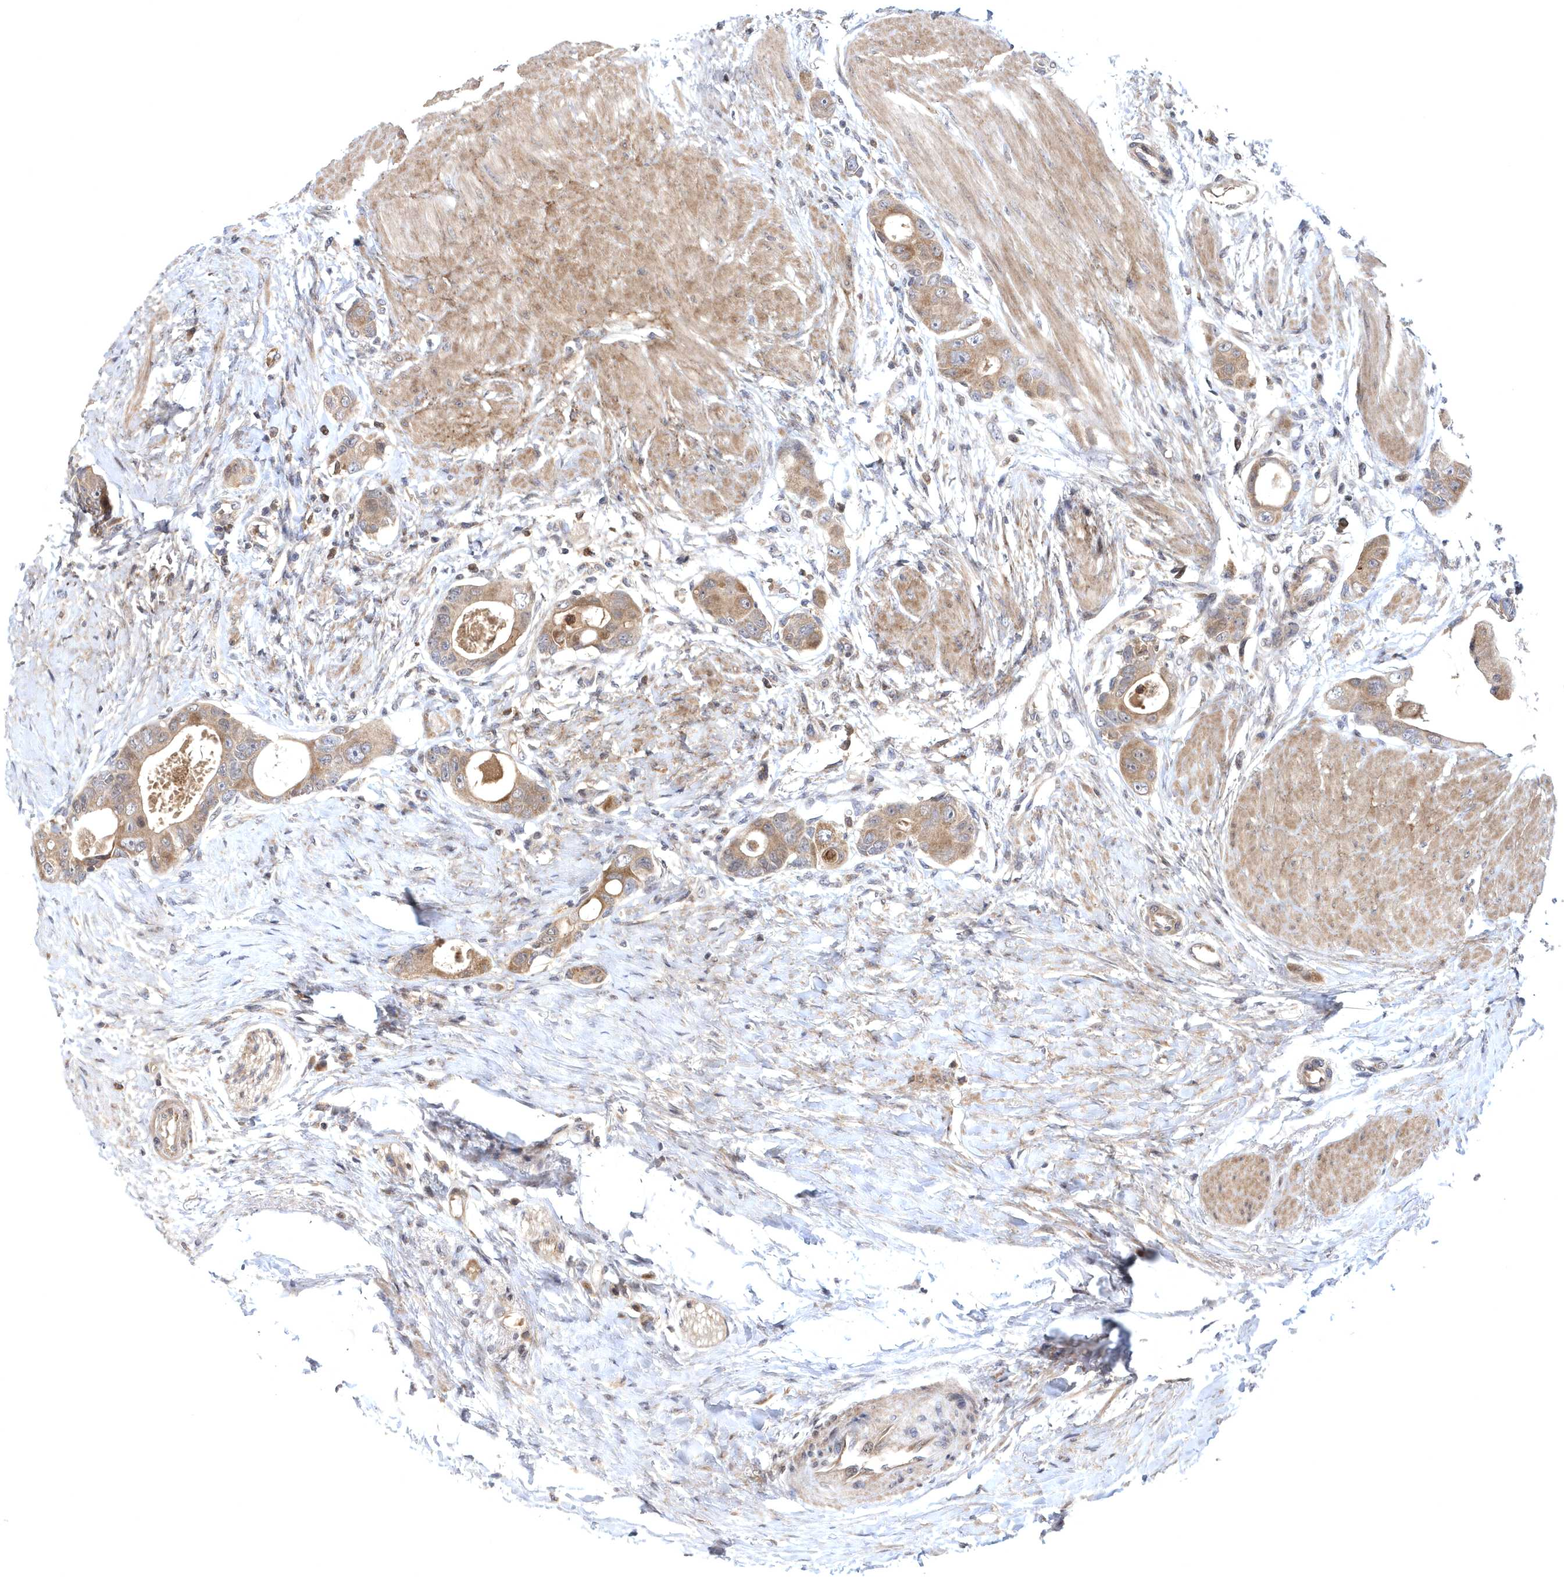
{"staining": {"intensity": "moderate", "quantity": ">75%", "location": "cytoplasmic/membranous"}, "tissue": "colorectal cancer", "cell_type": "Tumor cells", "image_type": "cancer", "snomed": [{"axis": "morphology", "description": "Adenocarcinoma, NOS"}, {"axis": "topography", "description": "Rectum"}], "caption": "This is a photomicrograph of immunohistochemistry staining of colorectal cancer, which shows moderate expression in the cytoplasmic/membranous of tumor cells.", "gene": "HMGCS1", "patient": {"sex": "male", "age": 51}}